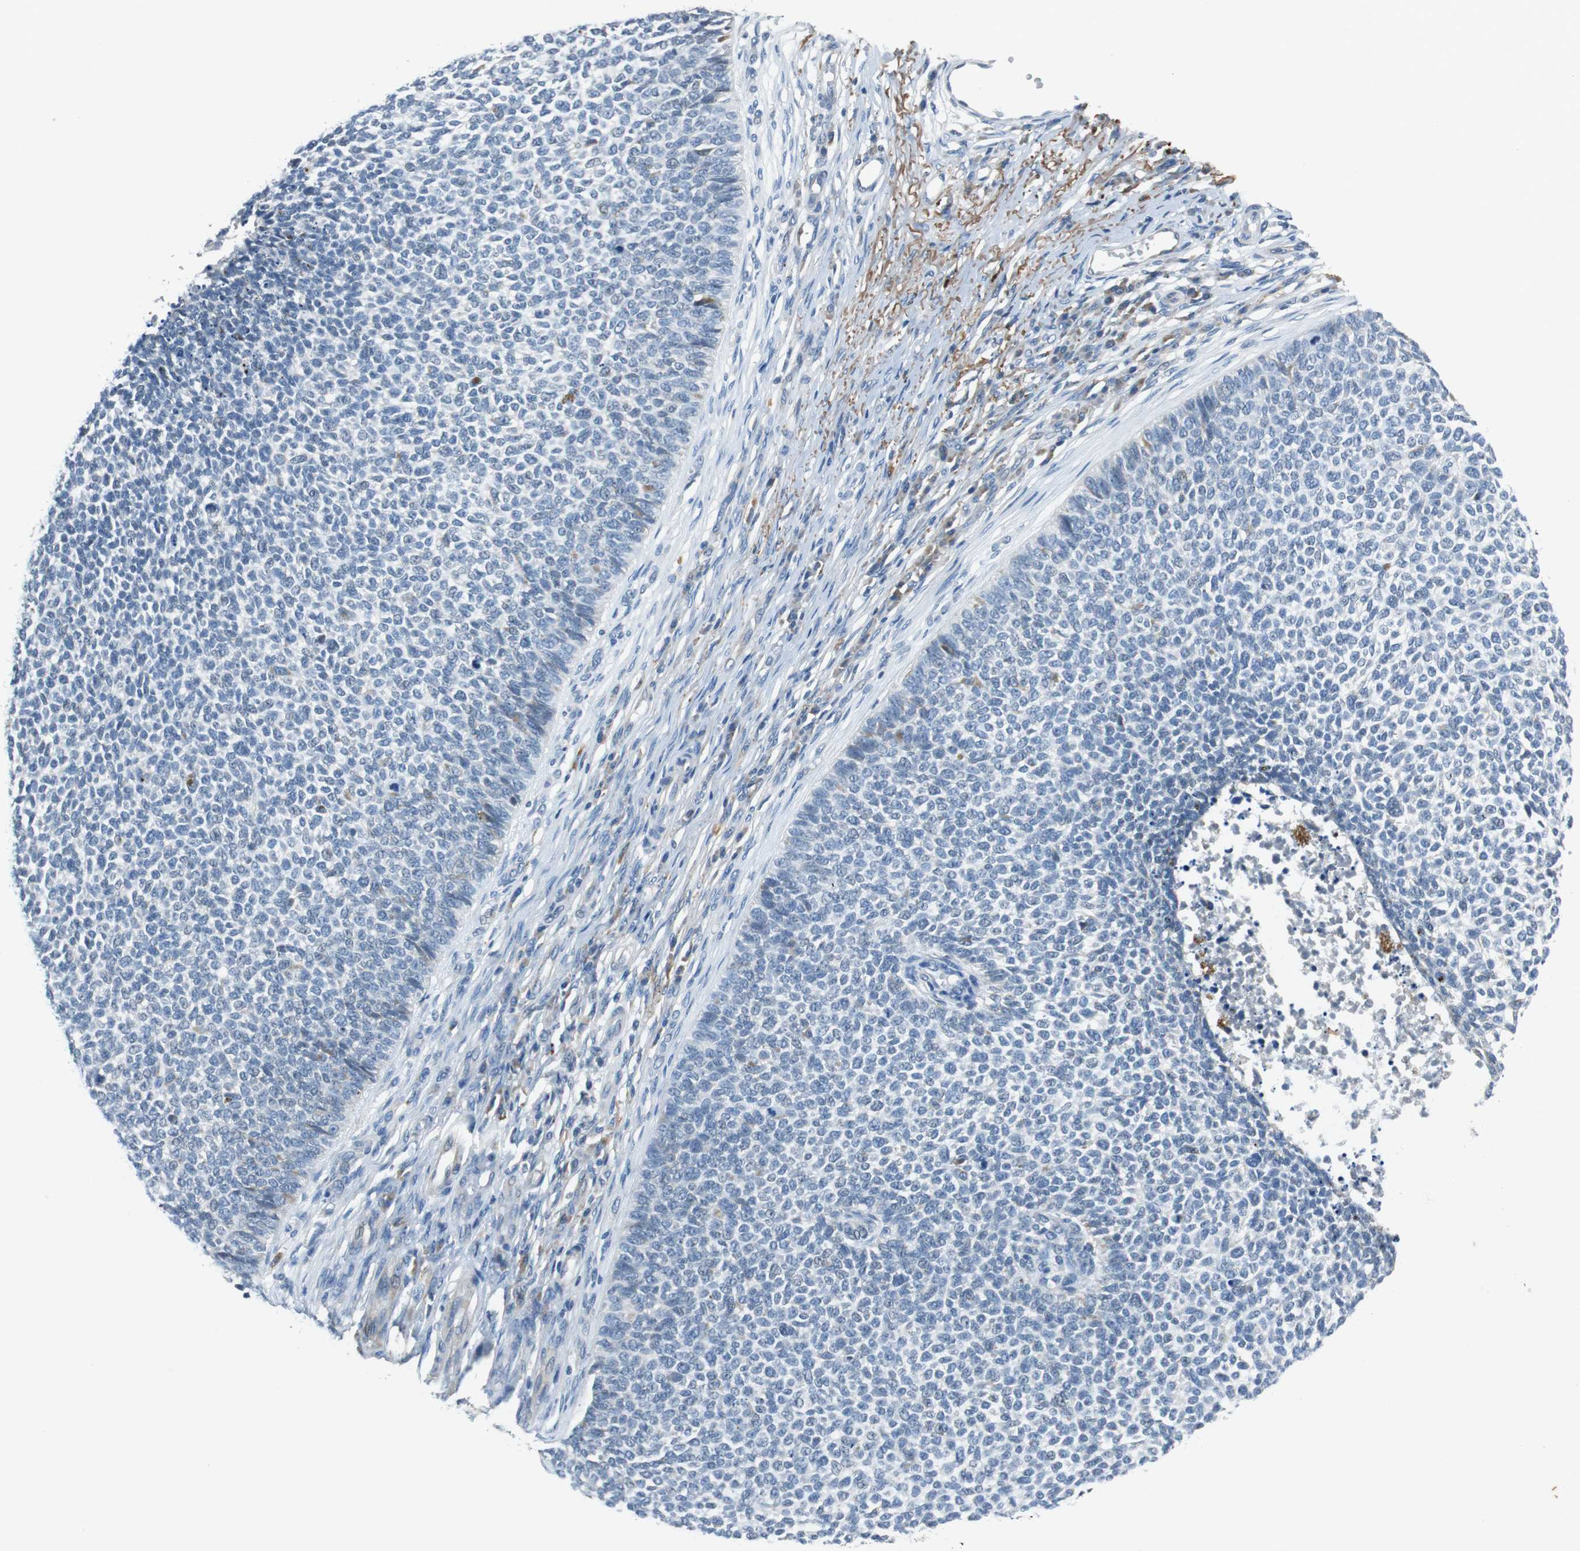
{"staining": {"intensity": "negative", "quantity": "none", "location": "none"}, "tissue": "skin cancer", "cell_type": "Tumor cells", "image_type": "cancer", "snomed": [{"axis": "morphology", "description": "Basal cell carcinoma"}, {"axis": "topography", "description": "Skin"}], "caption": "Photomicrograph shows no significant protein expression in tumor cells of basal cell carcinoma (skin).", "gene": "NLGN1", "patient": {"sex": "female", "age": 84}}